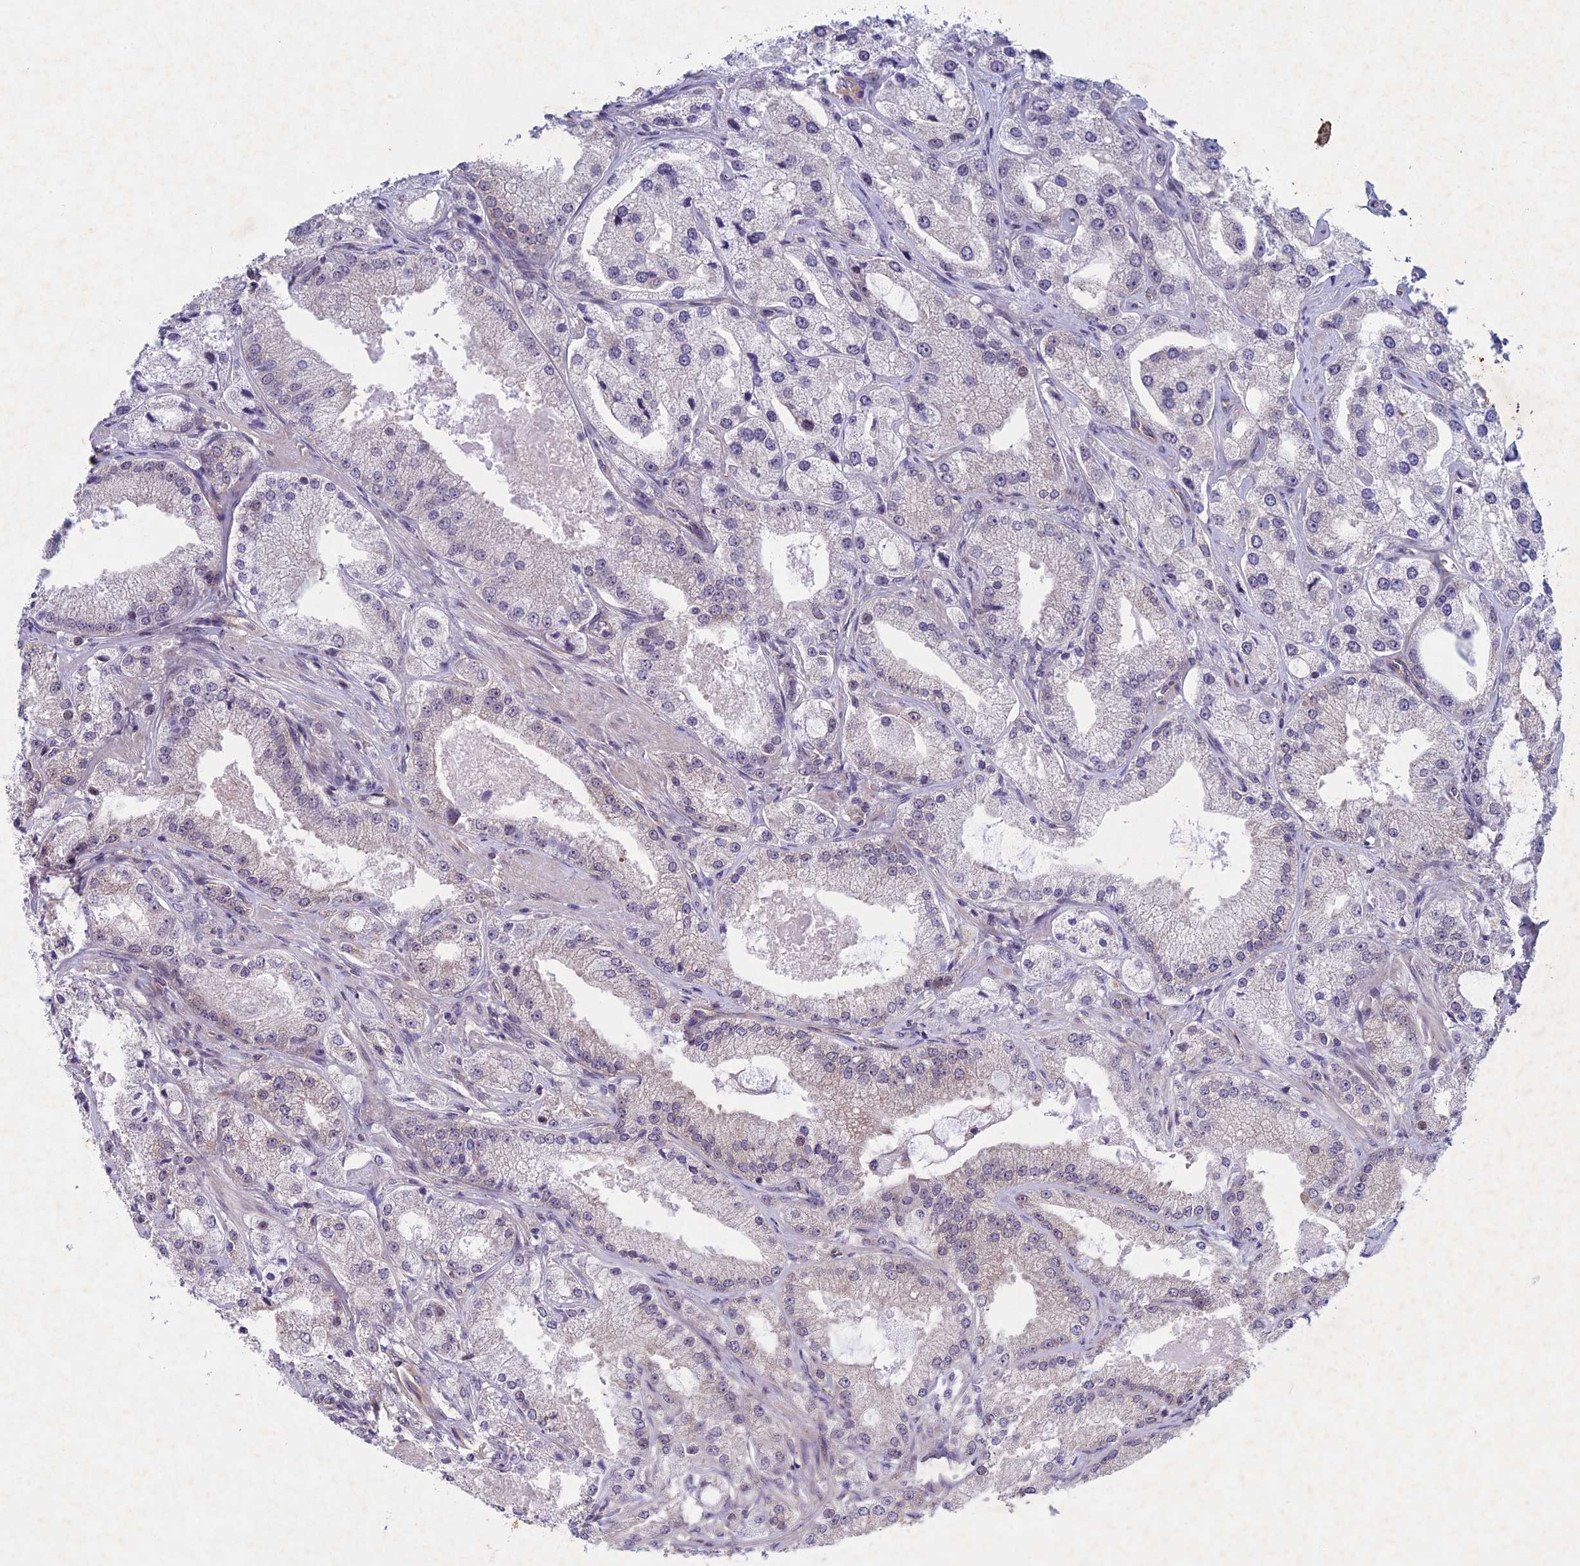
{"staining": {"intensity": "negative", "quantity": "none", "location": "none"}, "tissue": "prostate cancer", "cell_type": "Tumor cells", "image_type": "cancer", "snomed": [{"axis": "morphology", "description": "Adenocarcinoma, Low grade"}, {"axis": "topography", "description": "Prostate"}], "caption": "Protein analysis of prostate cancer exhibits no significant expression in tumor cells.", "gene": "PTHLH", "patient": {"sex": "male", "age": 69}}